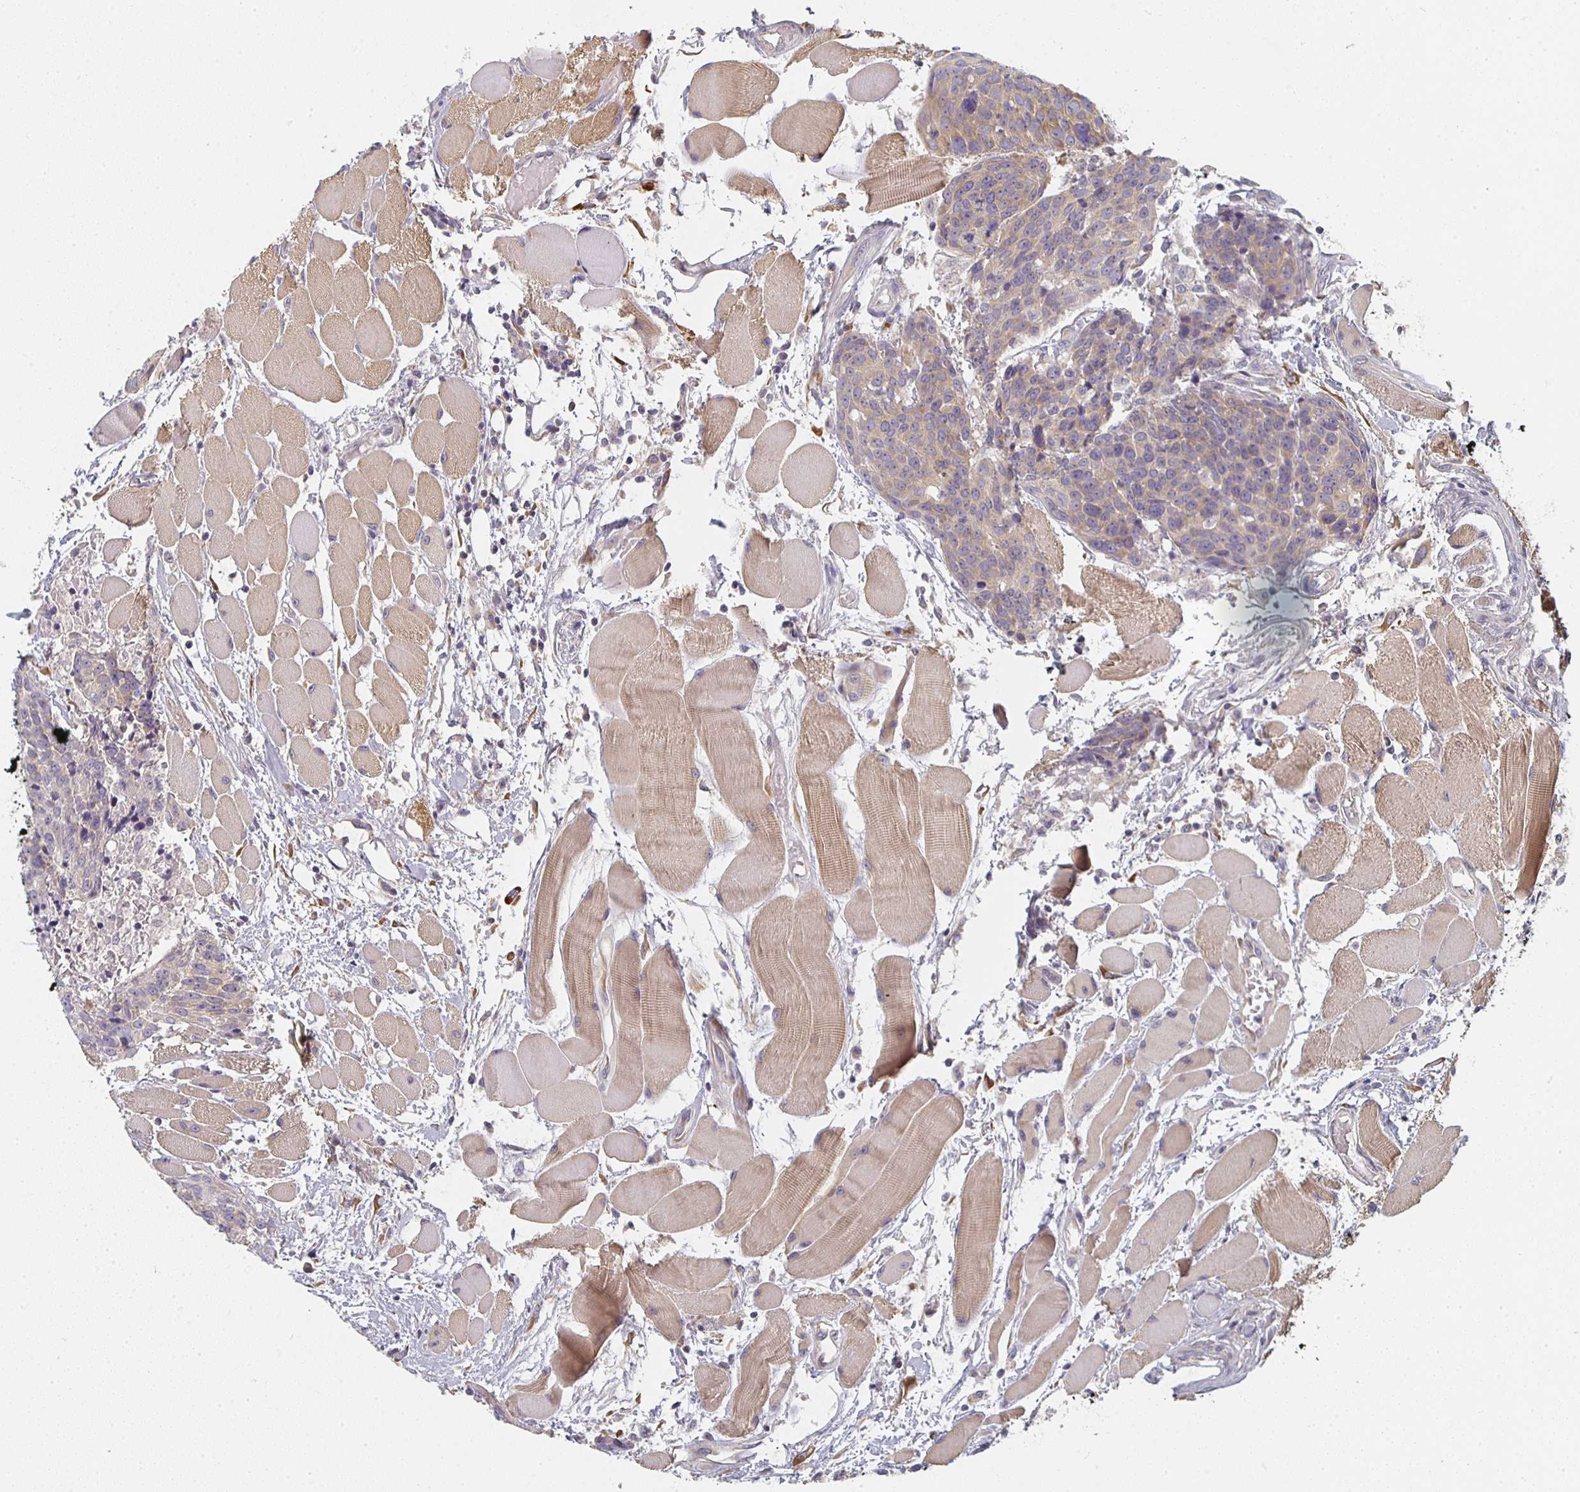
{"staining": {"intensity": "weak", "quantity": "<25%", "location": "cytoplasmic/membranous"}, "tissue": "head and neck cancer", "cell_type": "Tumor cells", "image_type": "cancer", "snomed": [{"axis": "morphology", "description": "Squamous cell carcinoma, NOS"}, {"axis": "topography", "description": "Oral tissue"}, {"axis": "topography", "description": "Head-Neck"}], "caption": "This is an IHC image of human head and neck squamous cell carcinoma. There is no expression in tumor cells.", "gene": "CTHRC1", "patient": {"sex": "male", "age": 64}}